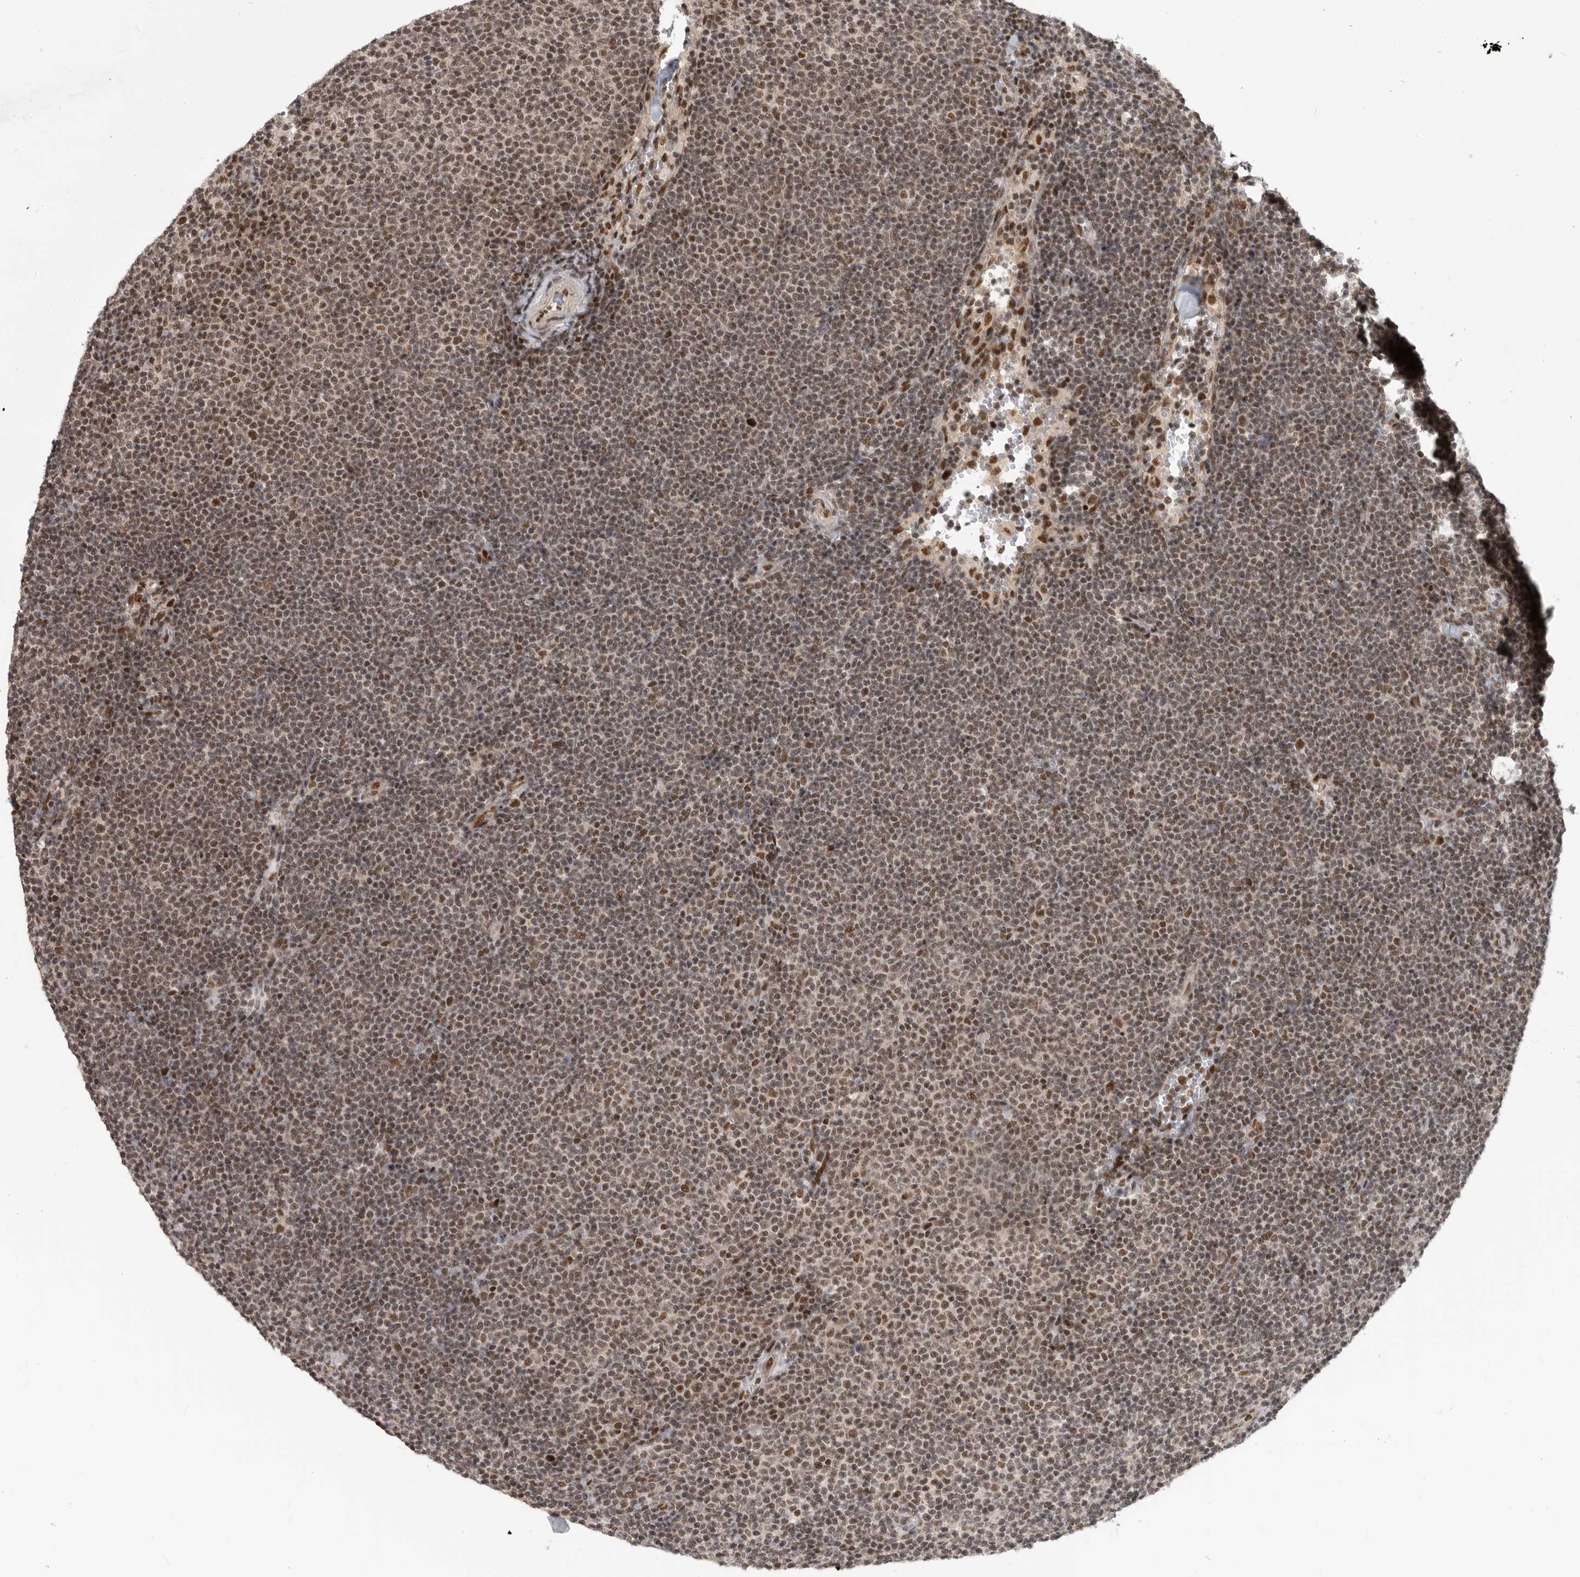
{"staining": {"intensity": "moderate", "quantity": ">75%", "location": "nuclear"}, "tissue": "lymphoma", "cell_type": "Tumor cells", "image_type": "cancer", "snomed": [{"axis": "morphology", "description": "Malignant lymphoma, non-Hodgkin's type, Low grade"}, {"axis": "topography", "description": "Lymph node"}], "caption": "Tumor cells show medium levels of moderate nuclear expression in approximately >75% of cells in malignant lymphoma, non-Hodgkin's type (low-grade).", "gene": "ZNF830", "patient": {"sex": "female", "age": 53}}